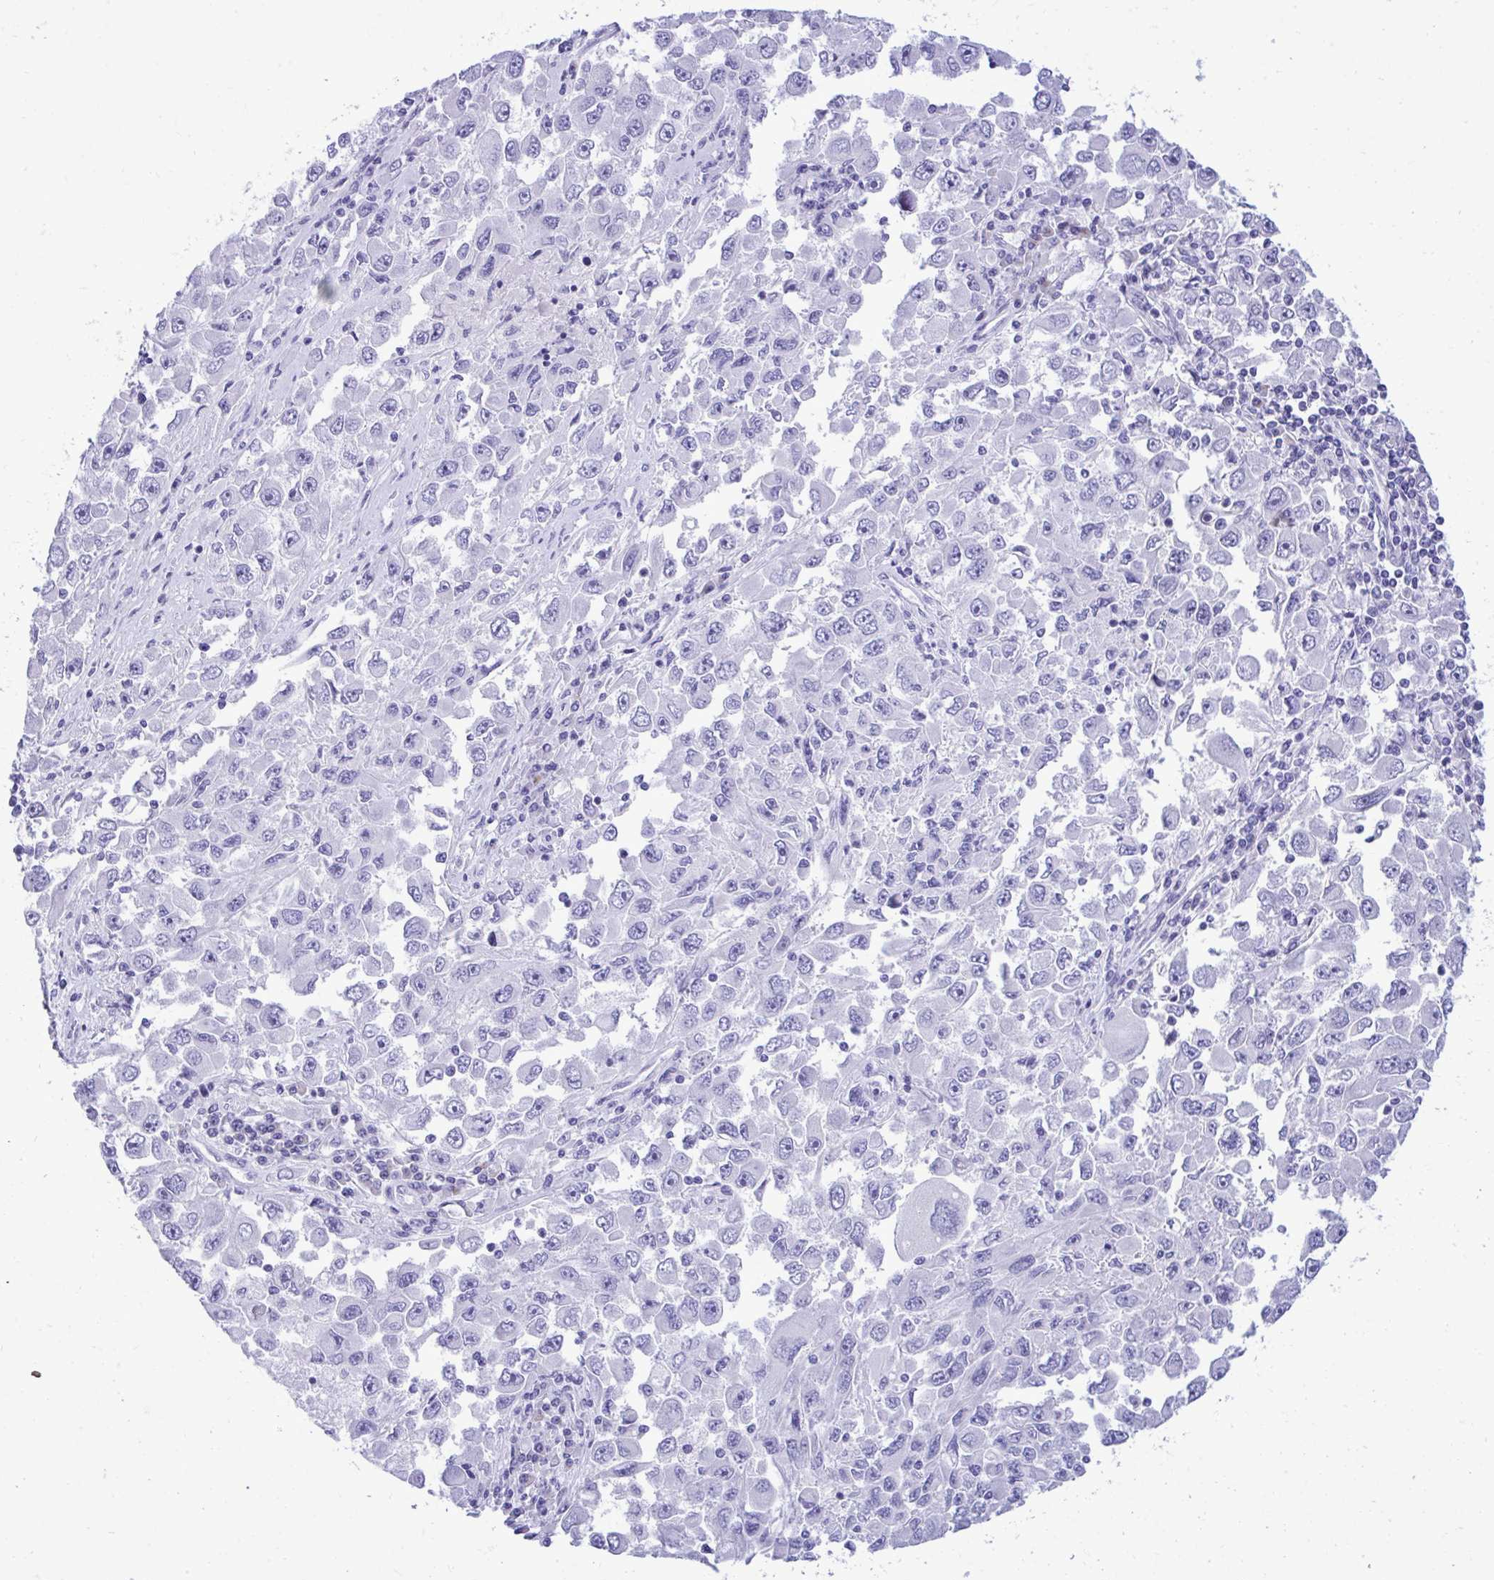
{"staining": {"intensity": "negative", "quantity": "none", "location": "none"}, "tissue": "melanoma", "cell_type": "Tumor cells", "image_type": "cancer", "snomed": [{"axis": "morphology", "description": "Malignant melanoma, Metastatic site"}, {"axis": "topography", "description": "Lymph node"}], "caption": "Human melanoma stained for a protein using IHC reveals no staining in tumor cells.", "gene": "ANKDD1B", "patient": {"sex": "female", "age": 67}}